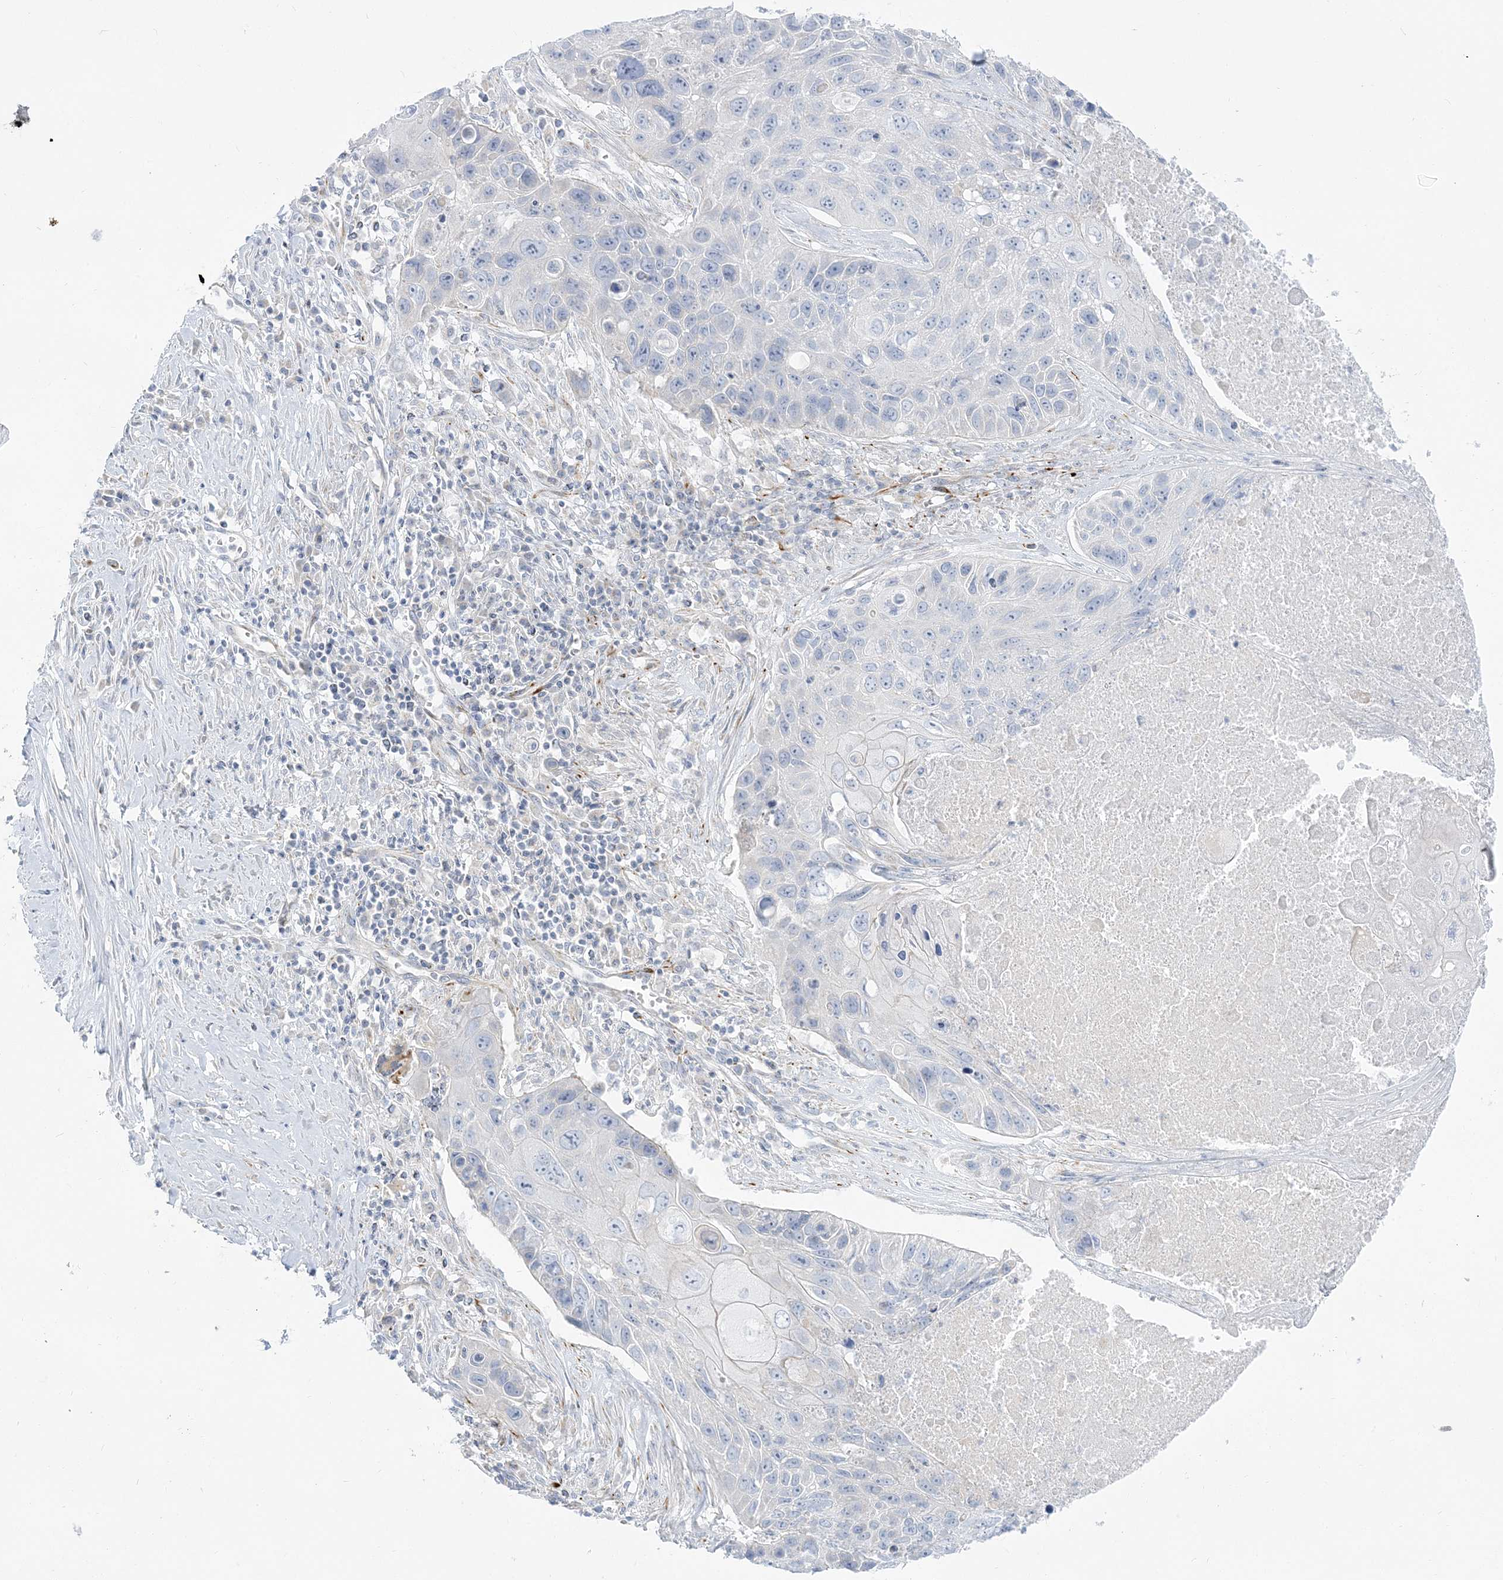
{"staining": {"intensity": "negative", "quantity": "none", "location": "none"}, "tissue": "lung cancer", "cell_type": "Tumor cells", "image_type": "cancer", "snomed": [{"axis": "morphology", "description": "Squamous cell carcinoma, NOS"}, {"axis": "topography", "description": "Lung"}], "caption": "IHC of lung cancer (squamous cell carcinoma) shows no expression in tumor cells.", "gene": "GPAT2", "patient": {"sex": "male", "age": 61}}